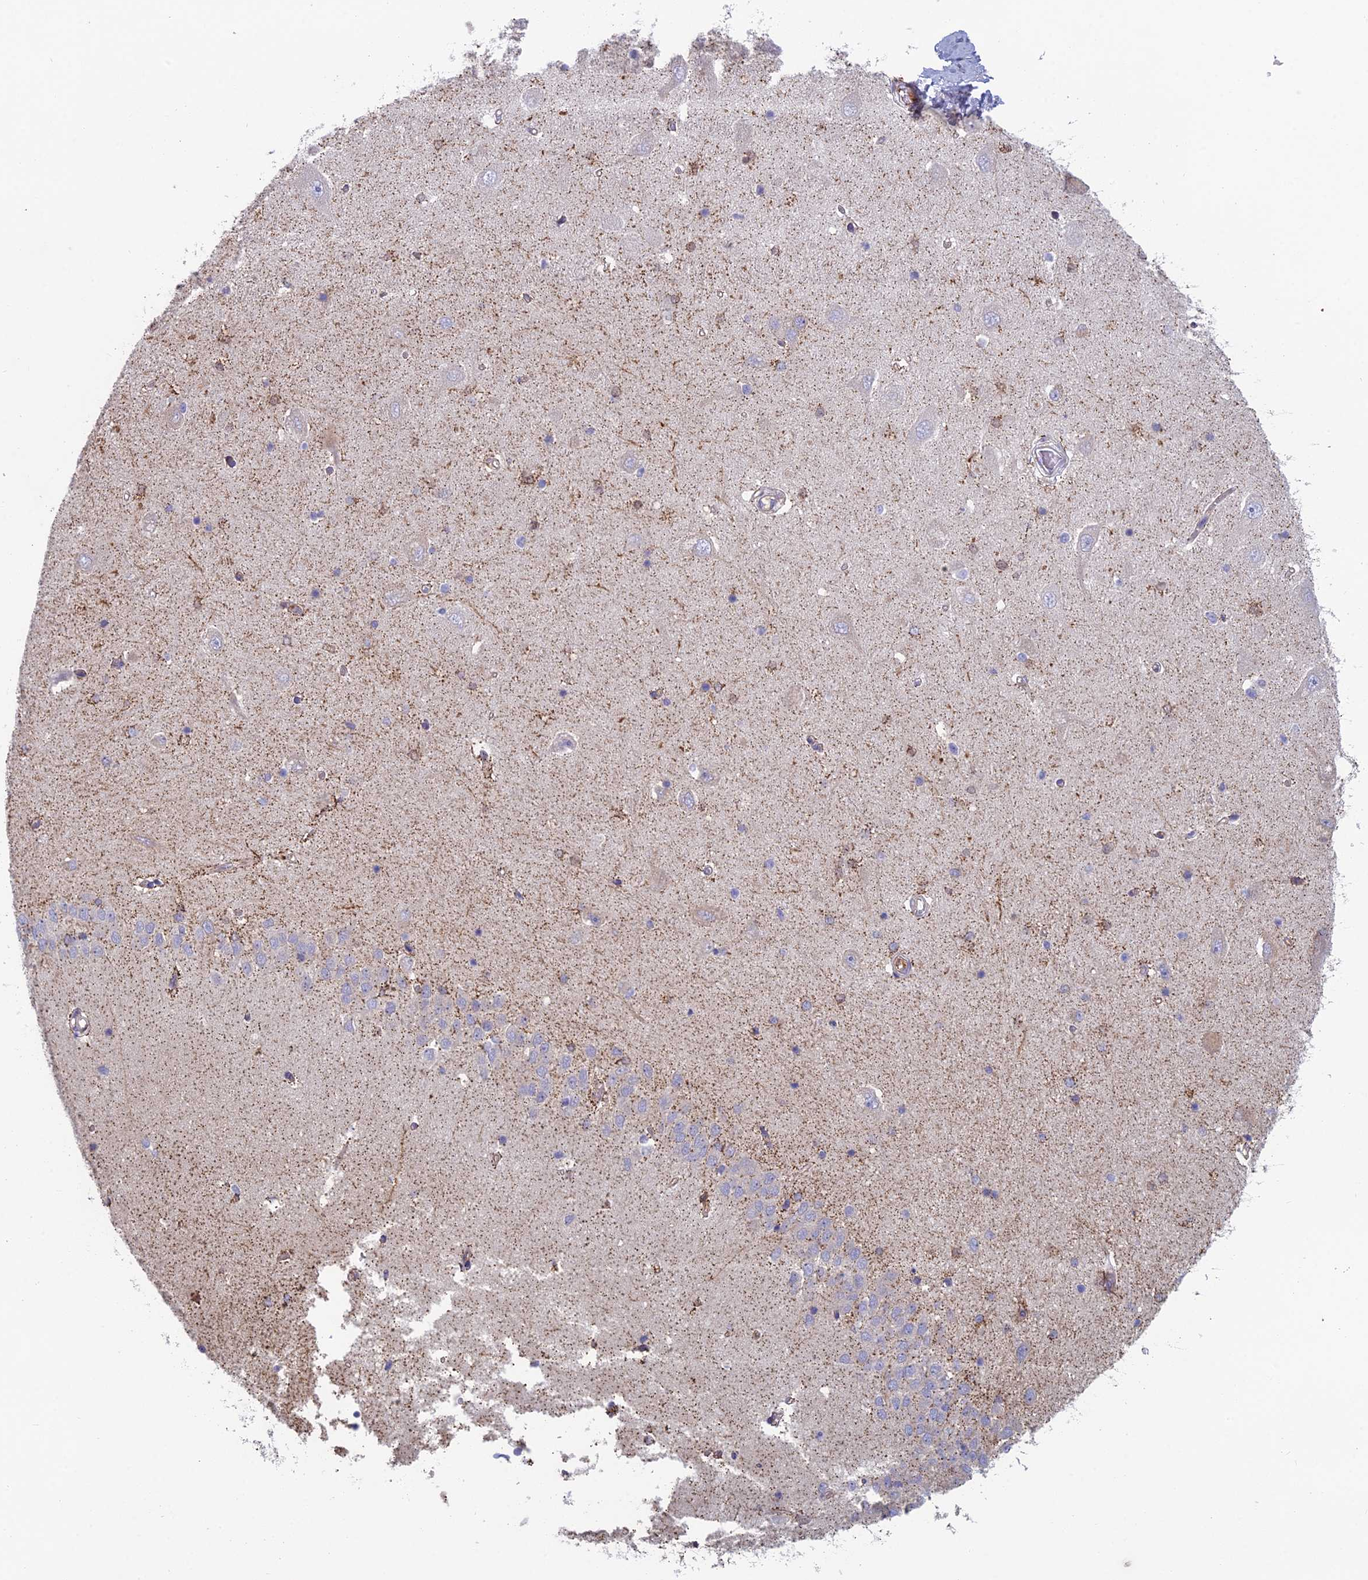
{"staining": {"intensity": "strong", "quantity": "<25%", "location": "cytoplasmic/membranous"}, "tissue": "hippocampus", "cell_type": "Glial cells", "image_type": "normal", "snomed": [{"axis": "morphology", "description": "Normal tissue, NOS"}, {"axis": "topography", "description": "Hippocampus"}], "caption": "IHC photomicrograph of normal hippocampus: human hippocampus stained using immunohistochemistry demonstrates medium levels of strong protein expression localized specifically in the cytoplasmic/membranous of glial cells, appearing as a cytoplasmic/membranous brown color.", "gene": "IFTAP", "patient": {"sex": "male", "age": 45}}